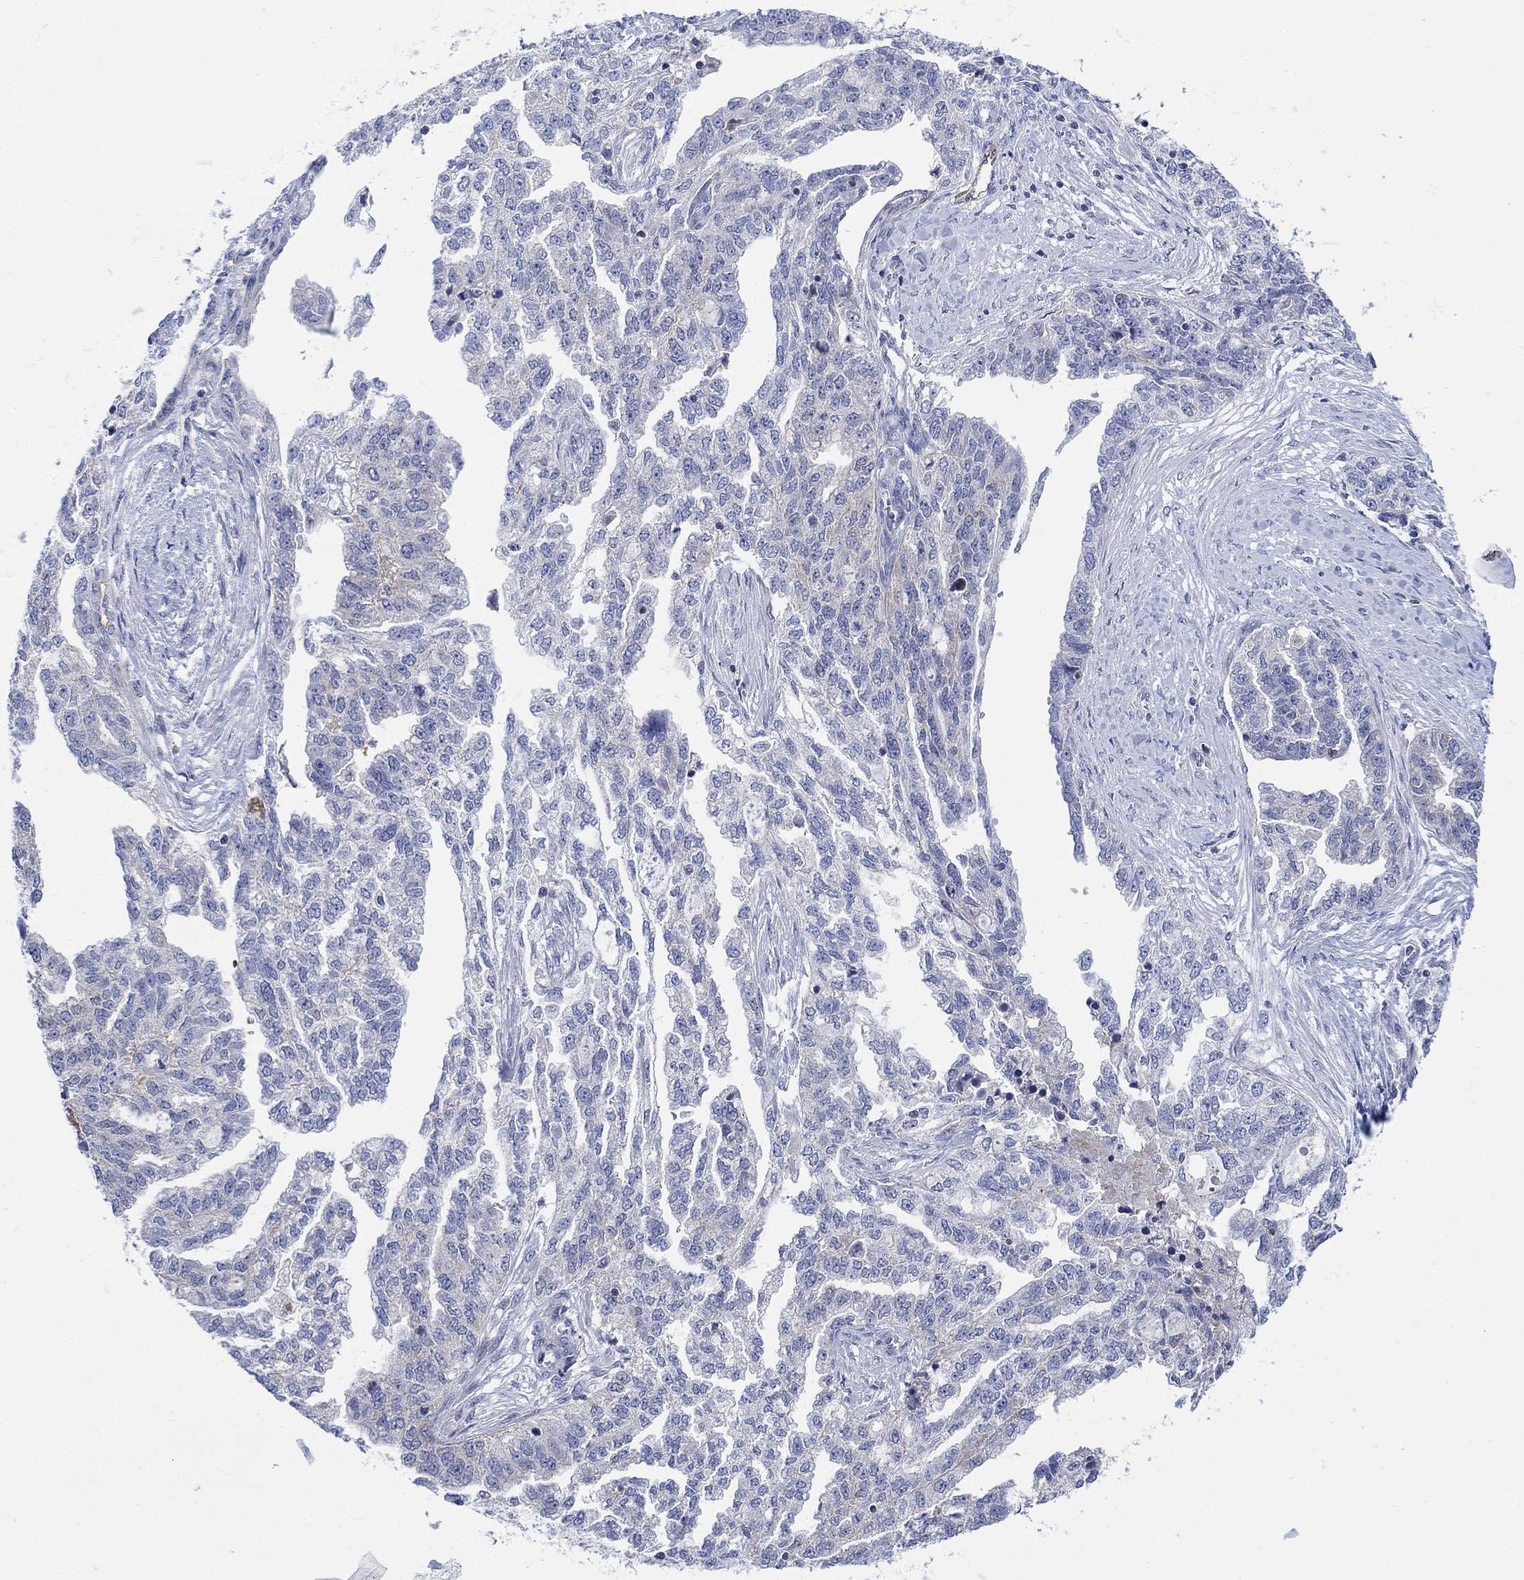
{"staining": {"intensity": "moderate", "quantity": "<25%", "location": "cytoplasmic/membranous"}, "tissue": "ovarian cancer", "cell_type": "Tumor cells", "image_type": "cancer", "snomed": [{"axis": "morphology", "description": "Cystadenocarcinoma, serous, NOS"}, {"axis": "topography", "description": "Ovary"}], "caption": "Immunohistochemistry of human serous cystadenocarcinoma (ovarian) shows low levels of moderate cytoplasmic/membranous staining in about <25% of tumor cells.", "gene": "ARSK", "patient": {"sex": "female", "age": 51}}